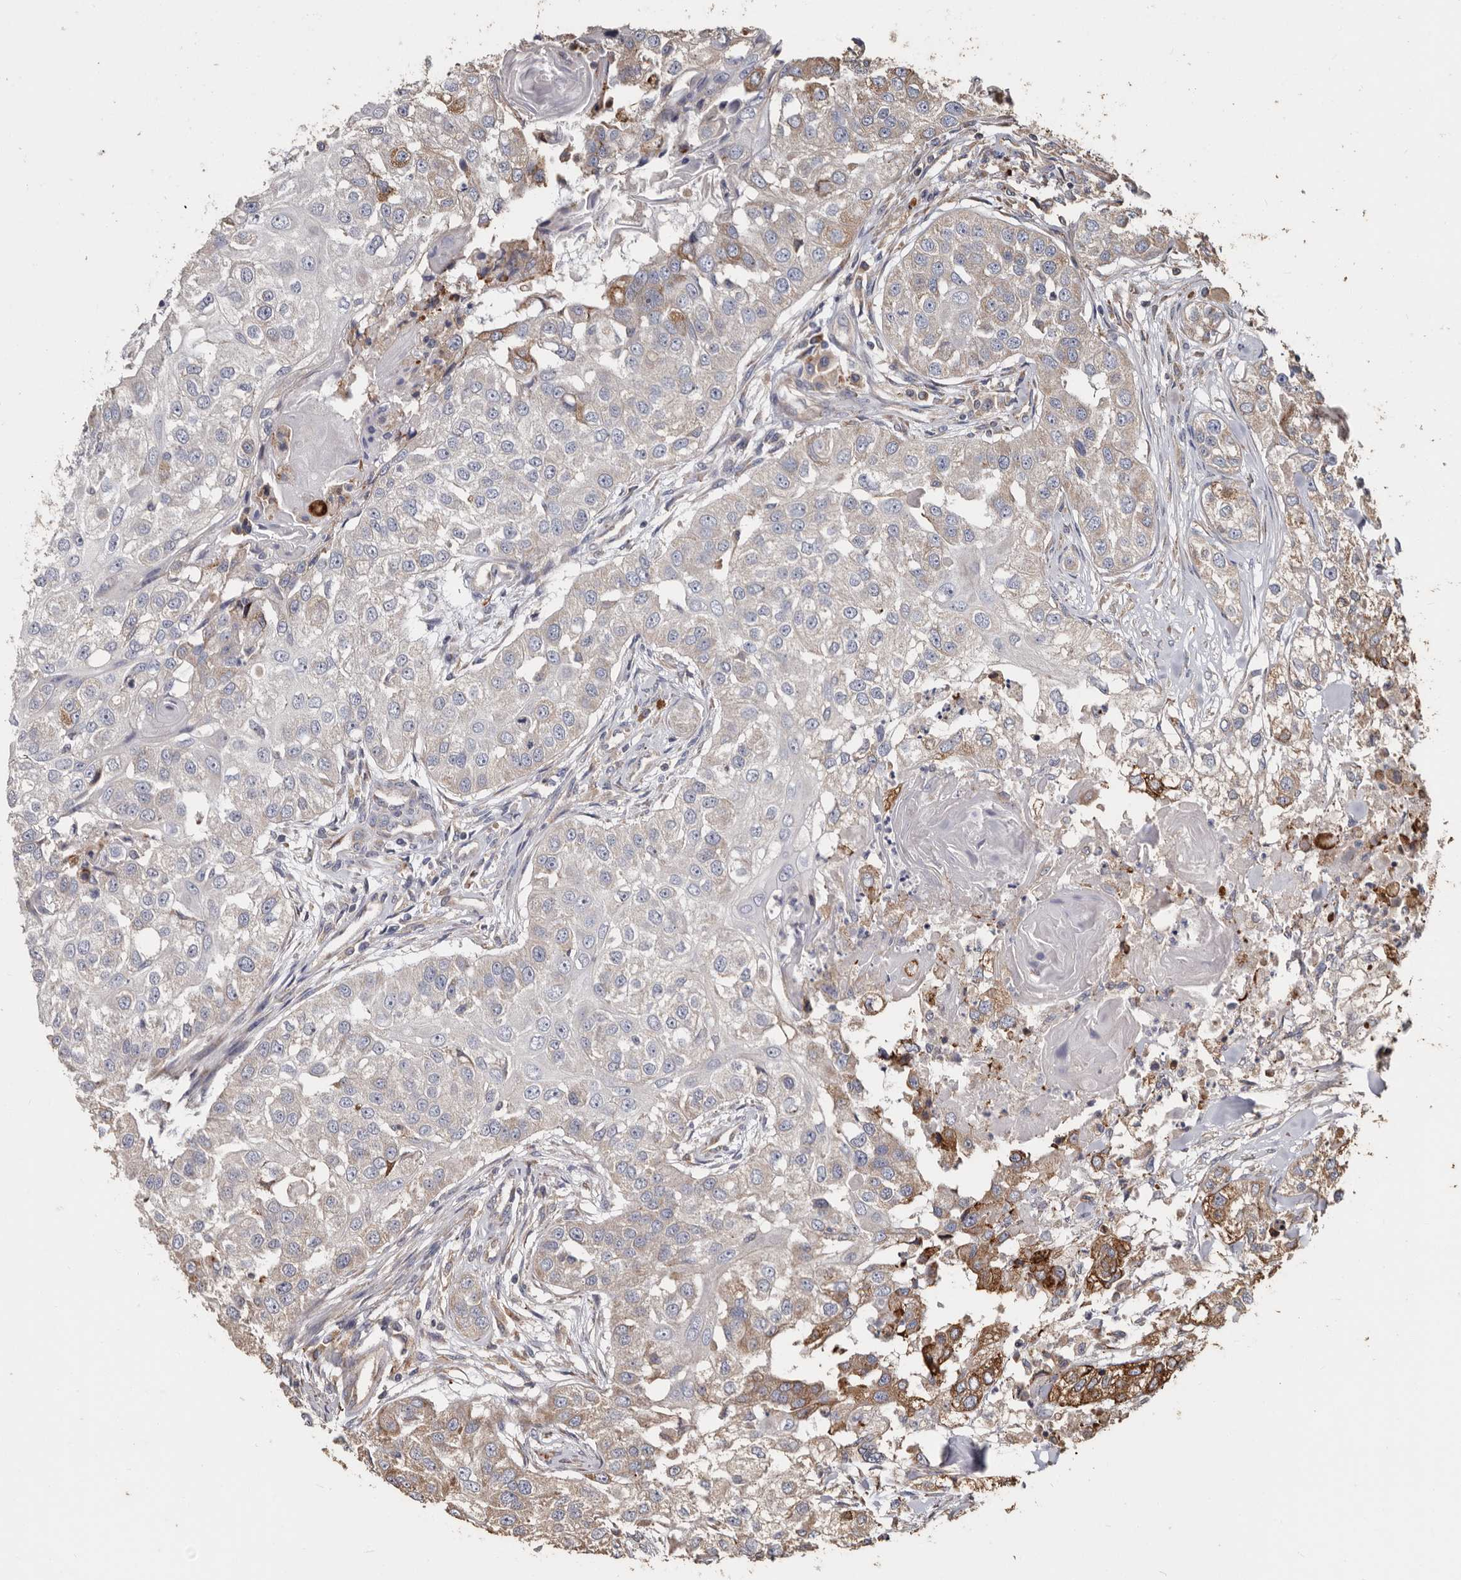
{"staining": {"intensity": "moderate", "quantity": "<25%", "location": "cytoplasmic/membranous"}, "tissue": "head and neck cancer", "cell_type": "Tumor cells", "image_type": "cancer", "snomed": [{"axis": "morphology", "description": "Normal tissue, NOS"}, {"axis": "morphology", "description": "Squamous cell carcinoma, NOS"}, {"axis": "topography", "description": "Skeletal muscle"}, {"axis": "topography", "description": "Head-Neck"}], "caption": "Moderate cytoplasmic/membranous positivity is present in about <25% of tumor cells in head and neck cancer. Immunohistochemistry (ihc) stains the protein of interest in brown and the nuclei are stained blue.", "gene": "OSGIN2", "patient": {"sex": "male", "age": 51}}